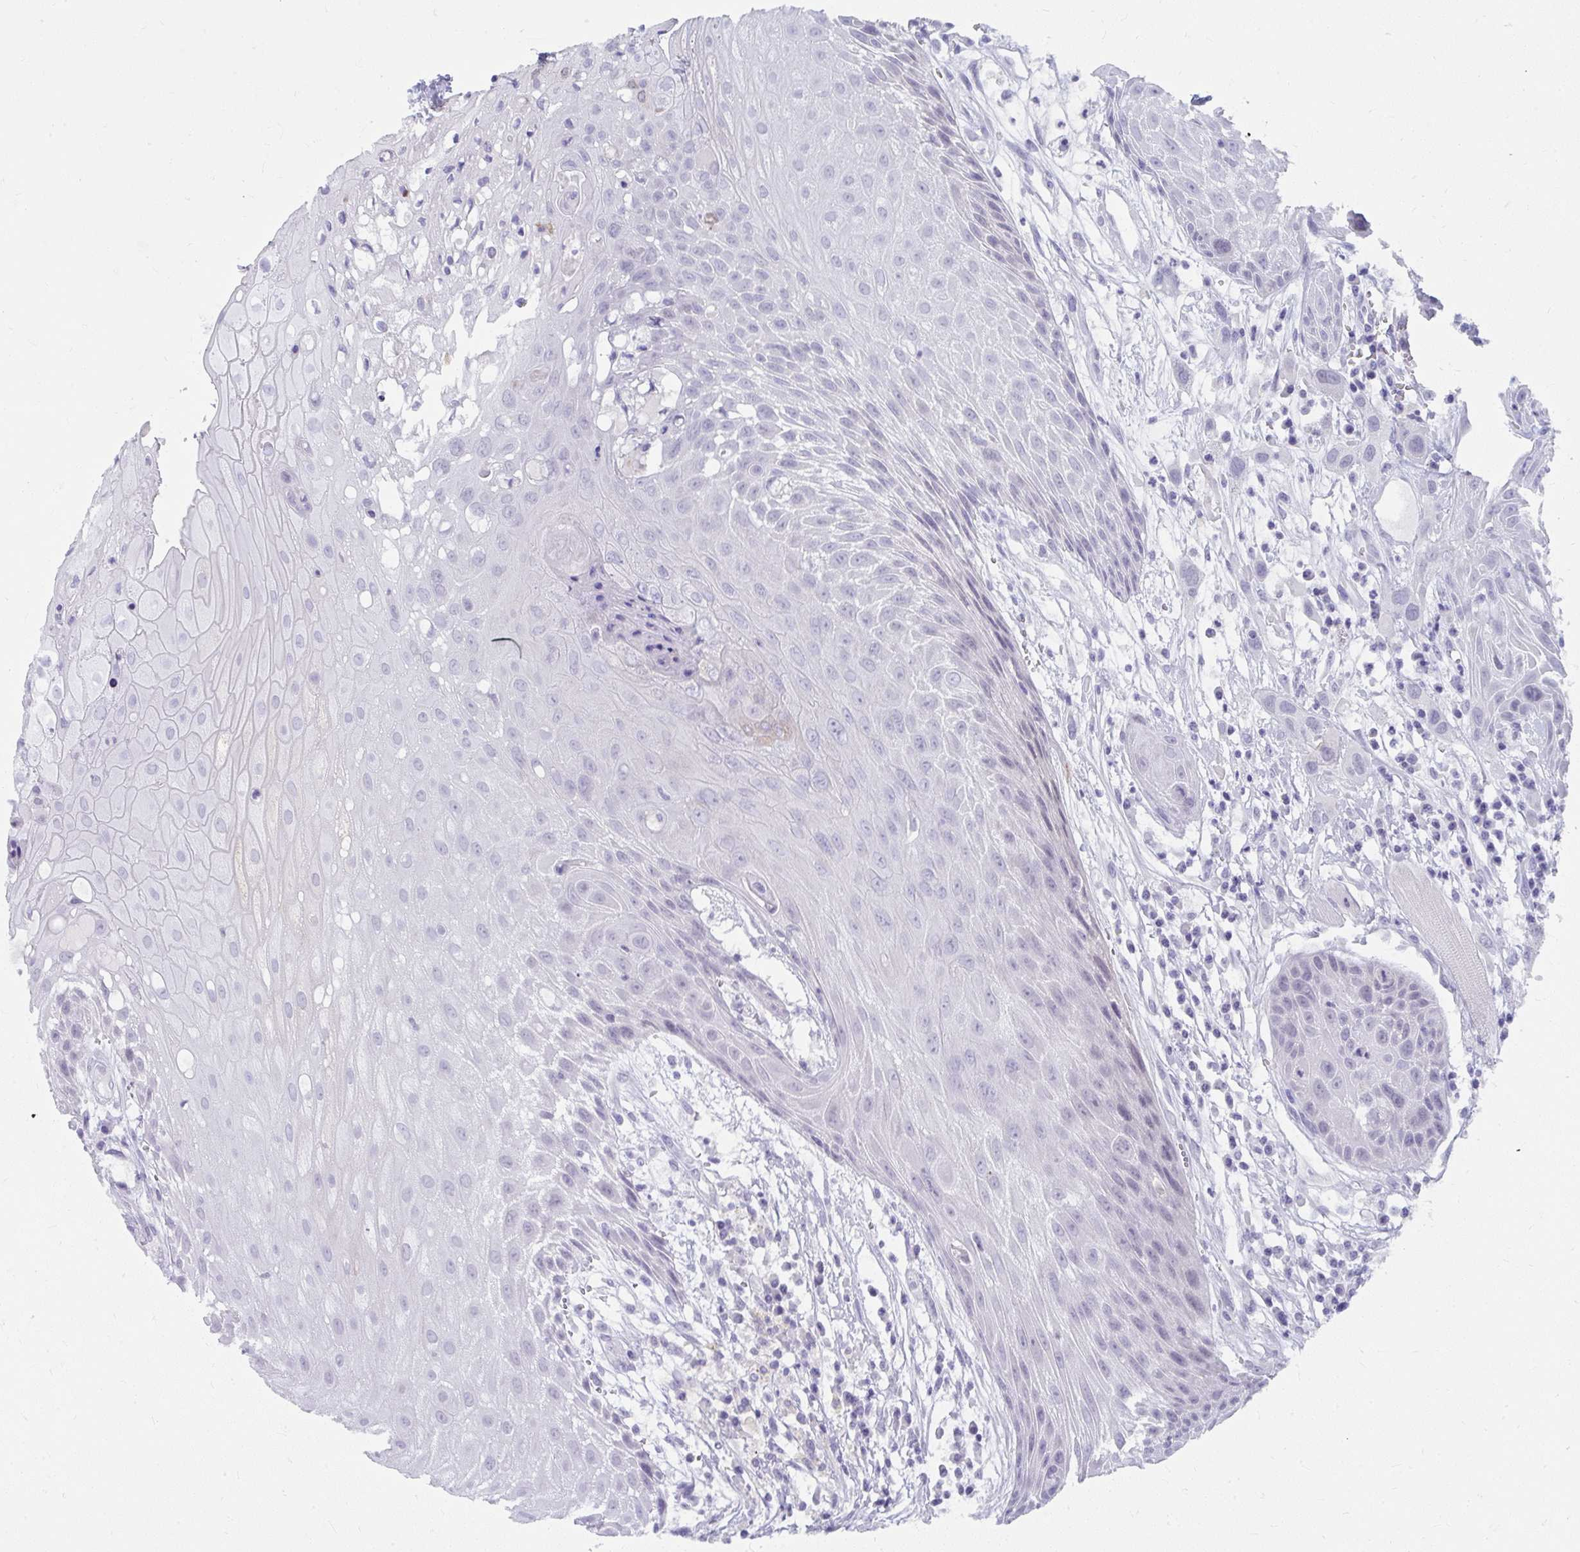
{"staining": {"intensity": "negative", "quantity": "none", "location": "none"}, "tissue": "head and neck cancer", "cell_type": "Tumor cells", "image_type": "cancer", "snomed": [{"axis": "morphology", "description": "Squamous cell carcinoma, NOS"}, {"axis": "topography", "description": "Head-Neck"}], "caption": "An IHC image of head and neck cancer (squamous cell carcinoma) is shown. There is no staining in tumor cells of head and neck cancer (squamous cell carcinoma). (DAB (3,3'-diaminobenzidine) immunohistochemistry, high magnification).", "gene": "UGT3A2", "patient": {"sex": "female", "age": 73}}